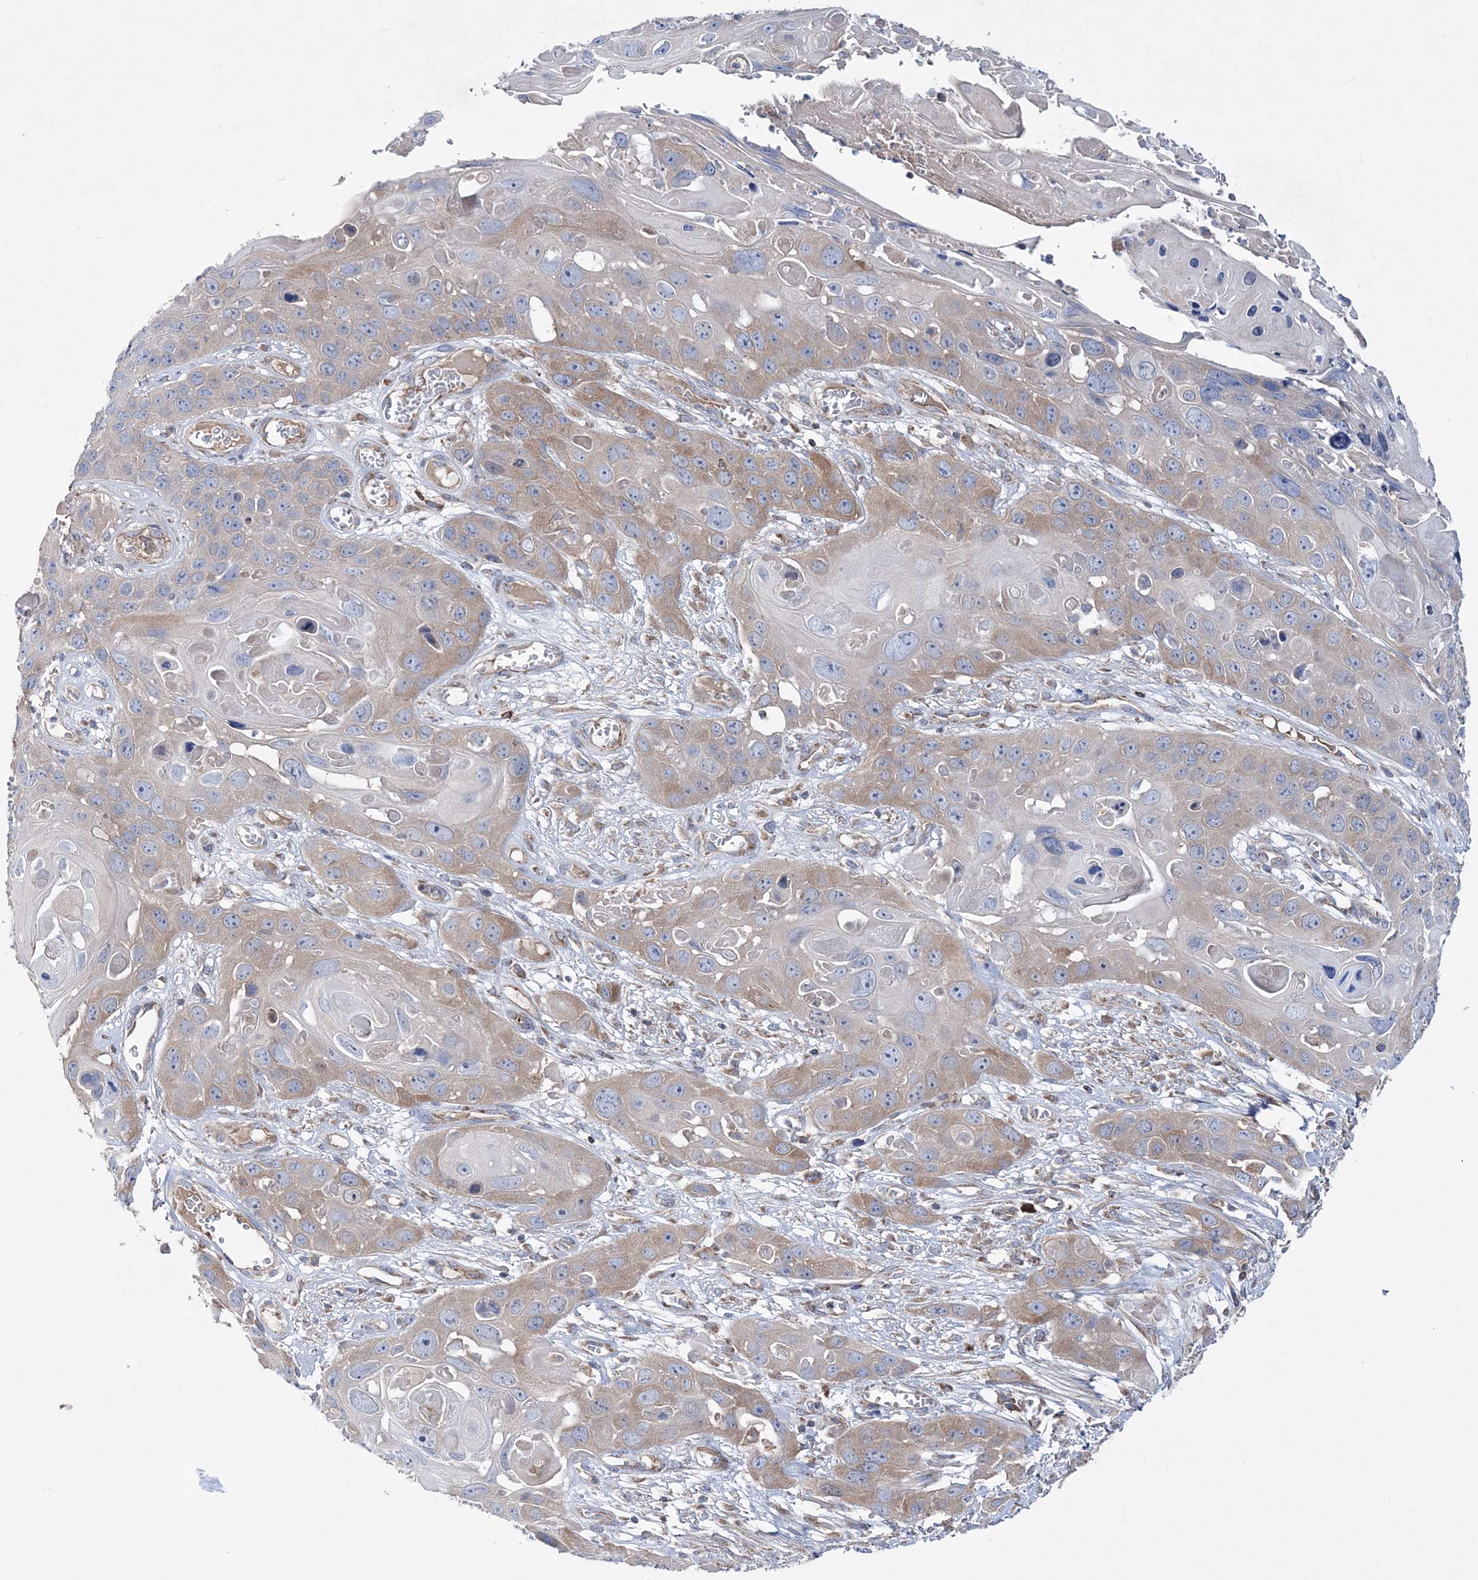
{"staining": {"intensity": "weak", "quantity": "25%-75%", "location": "cytoplasmic/membranous"}, "tissue": "skin cancer", "cell_type": "Tumor cells", "image_type": "cancer", "snomed": [{"axis": "morphology", "description": "Squamous cell carcinoma, NOS"}, {"axis": "topography", "description": "Skin"}], "caption": "High-magnification brightfield microscopy of skin cancer (squamous cell carcinoma) stained with DAB (brown) and counterstained with hematoxylin (blue). tumor cells exhibit weak cytoplasmic/membranous staining is appreciated in about25%-75% of cells.", "gene": "NGLY1", "patient": {"sex": "male", "age": 55}}